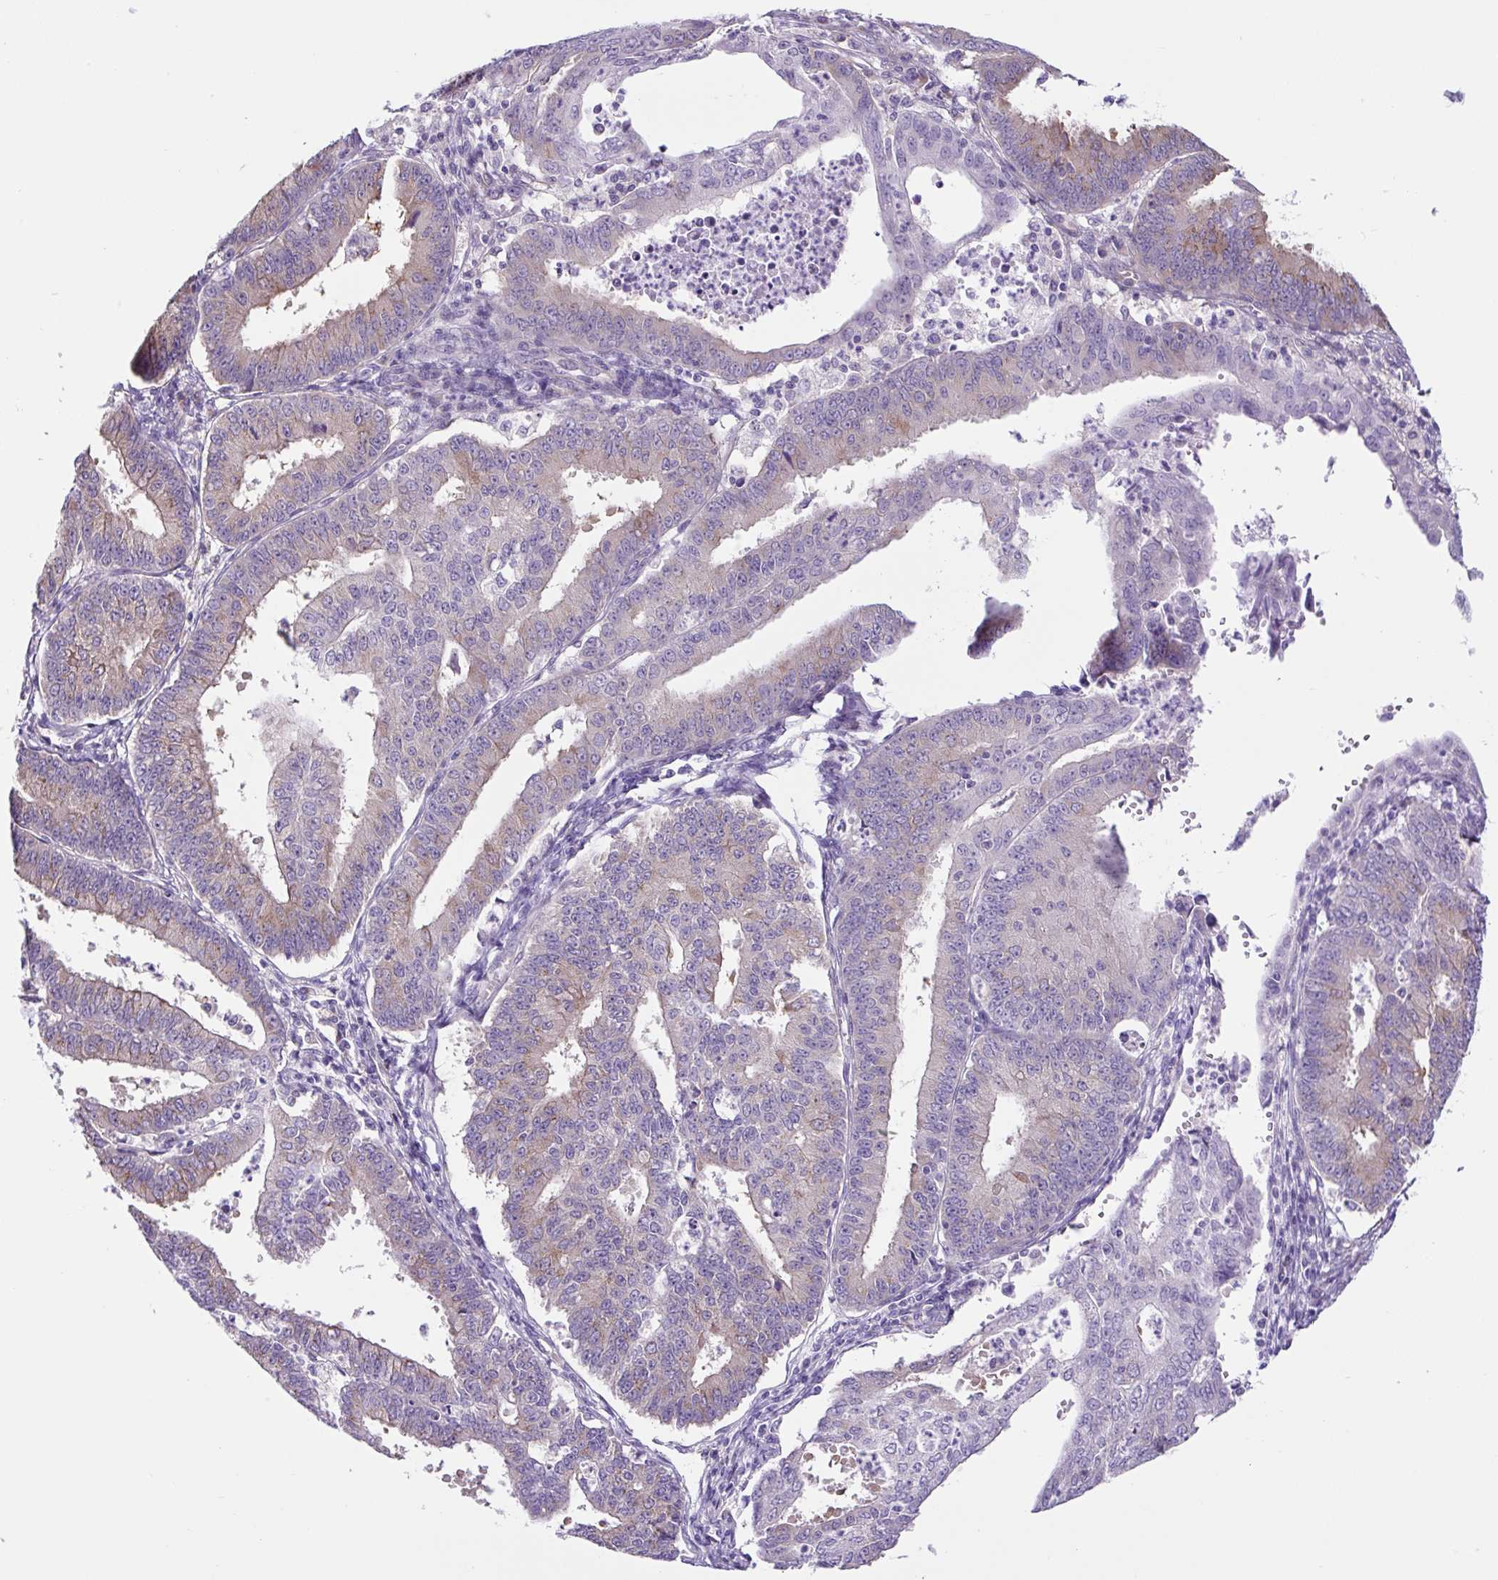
{"staining": {"intensity": "moderate", "quantity": "25%-75%", "location": "cytoplasmic/membranous"}, "tissue": "endometrial cancer", "cell_type": "Tumor cells", "image_type": "cancer", "snomed": [{"axis": "morphology", "description": "Adenocarcinoma, NOS"}, {"axis": "topography", "description": "Endometrium"}], "caption": "A medium amount of moderate cytoplasmic/membranous expression is identified in approximately 25%-75% of tumor cells in endometrial adenocarcinoma tissue. (DAB (3,3'-diaminobenzidine) IHC, brown staining for protein, blue staining for nuclei).", "gene": "GORASP1", "patient": {"sex": "female", "age": 73}}